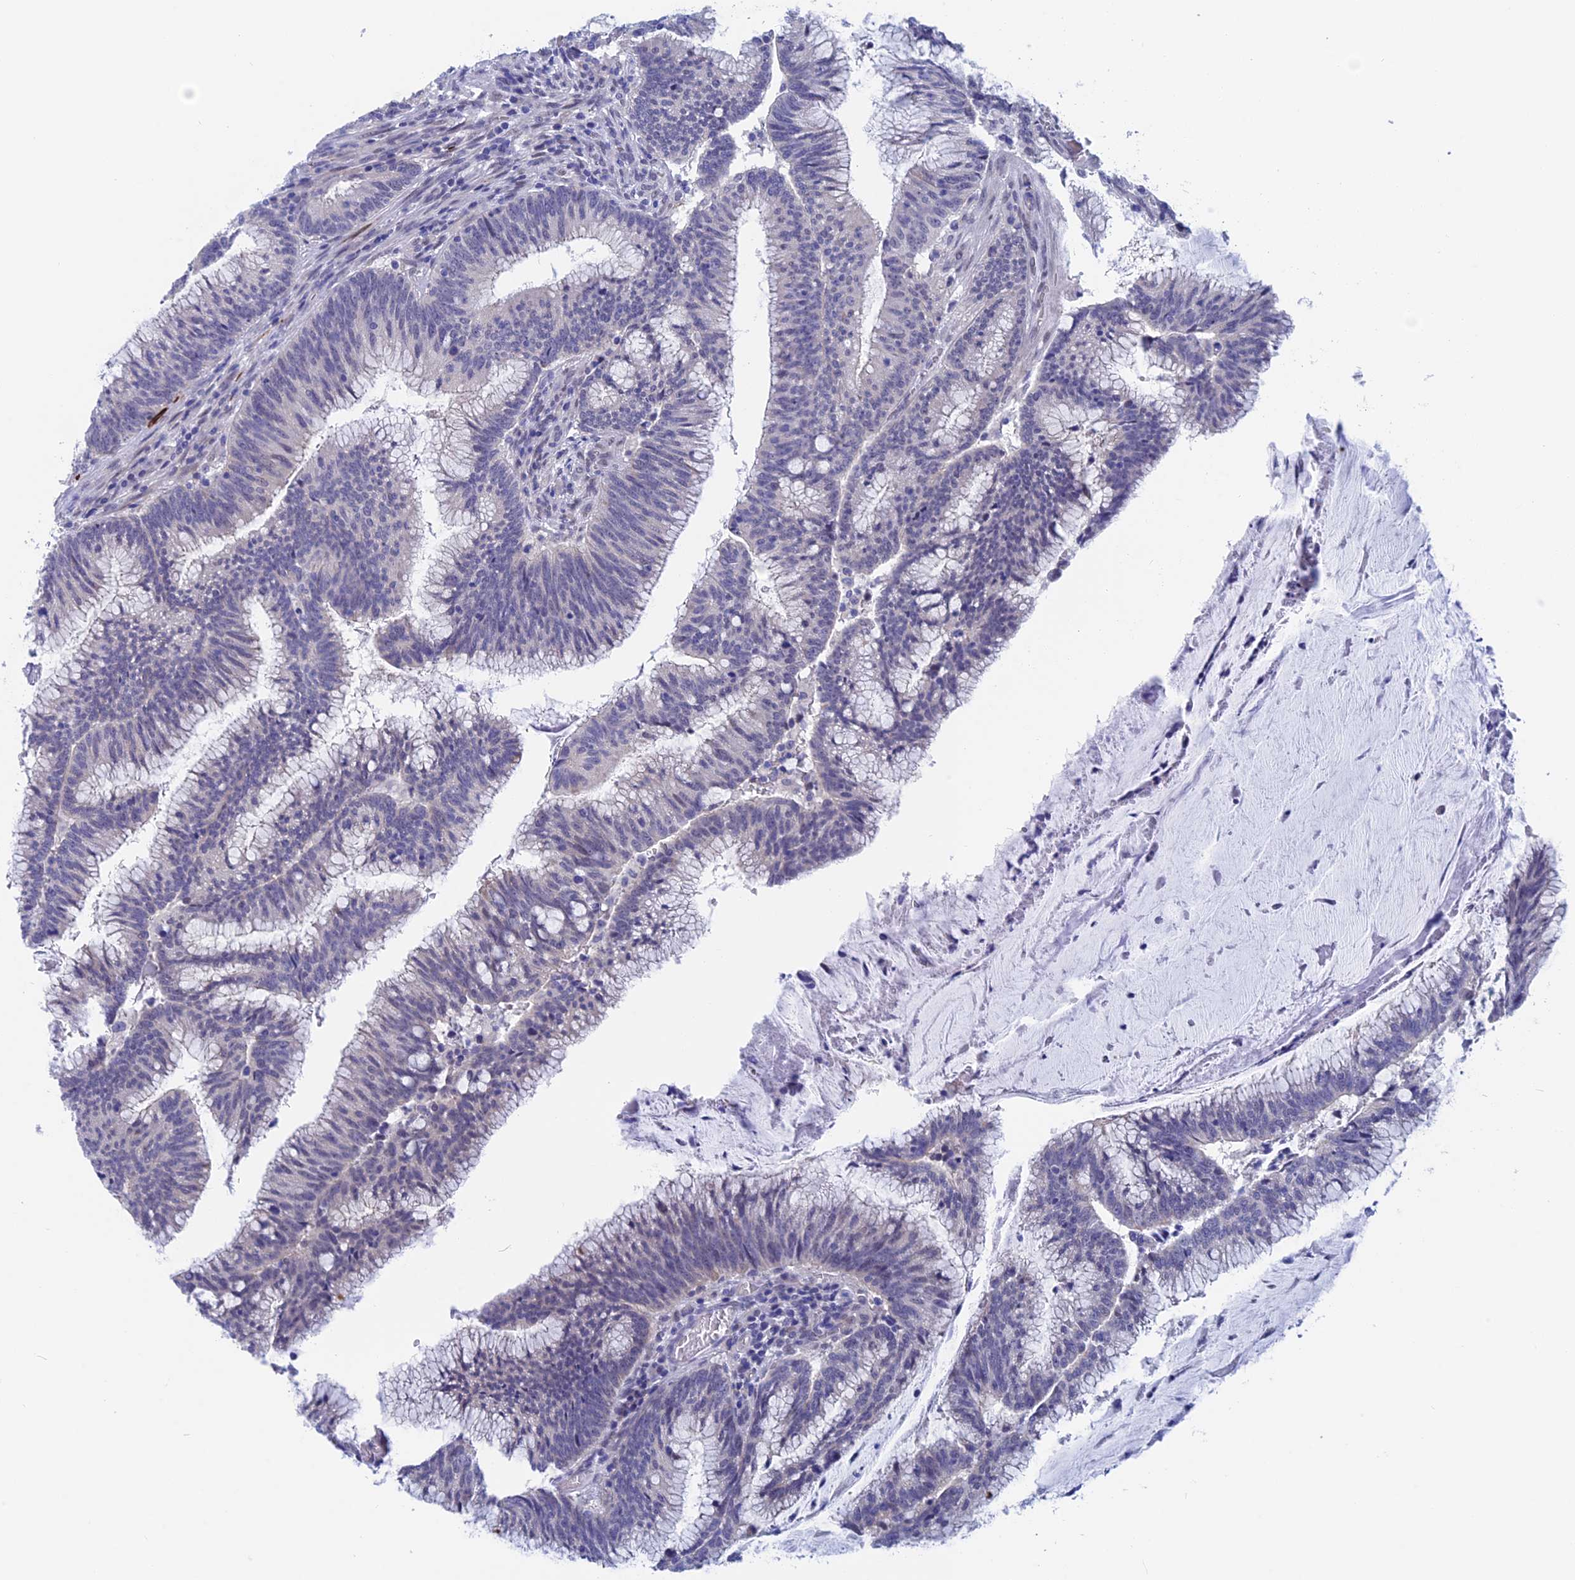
{"staining": {"intensity": "negative", "quantity": "none", "location": "none"}, "tissue": "colorectal cancer", "cell_type": "Tumor cells", "image_type": "cancer", "snomed": [{"axis": "morphology", "description": "Adenocarcinoma, NOS"}, {"axis": "topography", "description": "Rectum"}], "caption": "There is no significant expression in tumor cells of colorectal adenocarcinoma. (DAB (3,3'-diaminobenzidine) immunohistochemistry with hematoxylin counter stain).", "gene": "WDR83", "patient": {"sex": "female", "age": 77}}